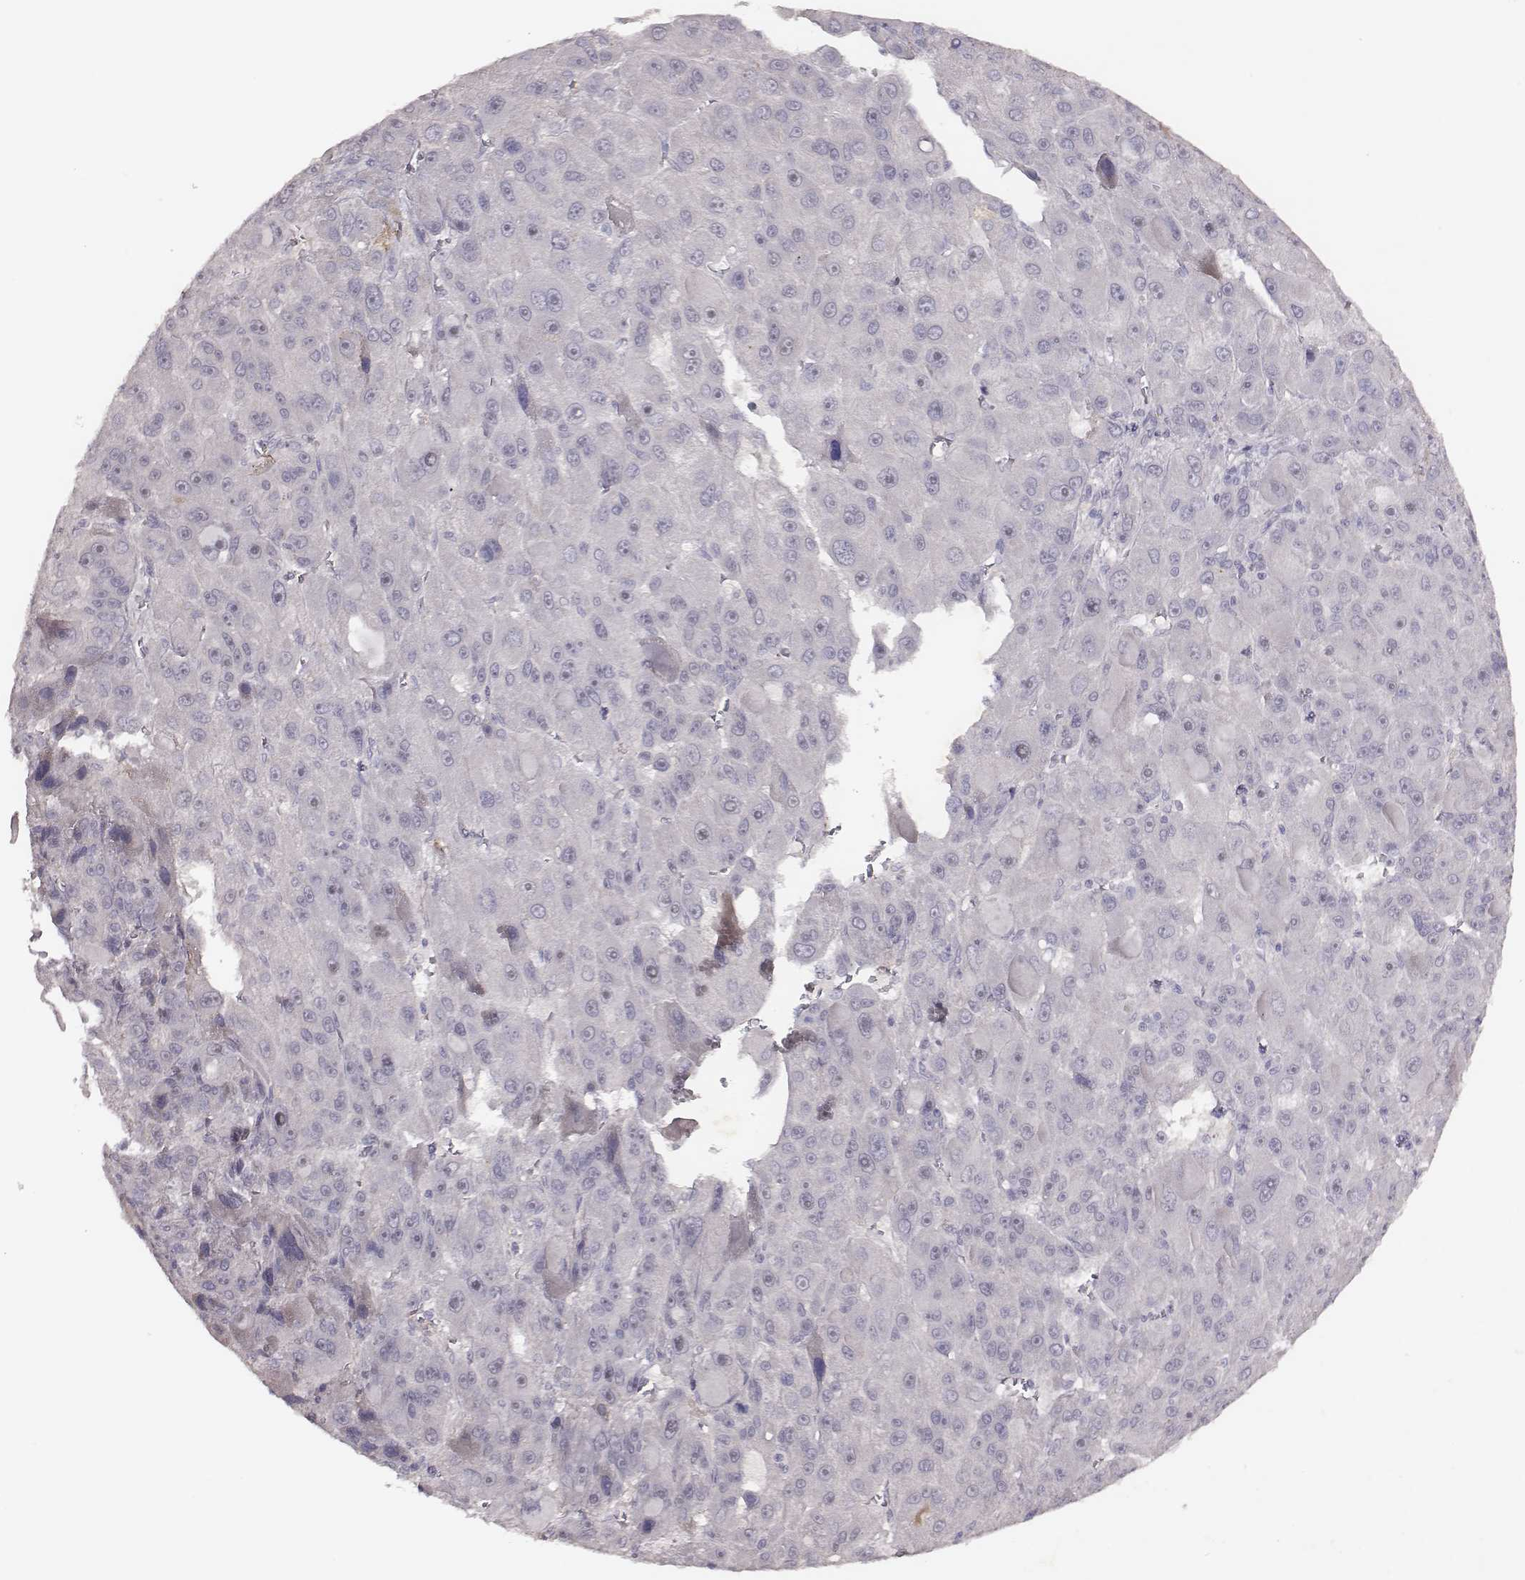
{"staining": {"intensity": "negative", "quantity": "none", "location": "none"}, "tissue": "liver cancer", "cell_type": "Tumor cells", "image_type": "cancer", "snomed": [{"axis": "morphology", "description": "Carcinoma, Hepatocellular, NOS"}, {"axis": "topography", "description": "Liver"}], "caption": "Tumor cells show no significant staining in liver cancer.", "gene": "SLC22A6", "patient": {"sex": "male", "age": 76}}